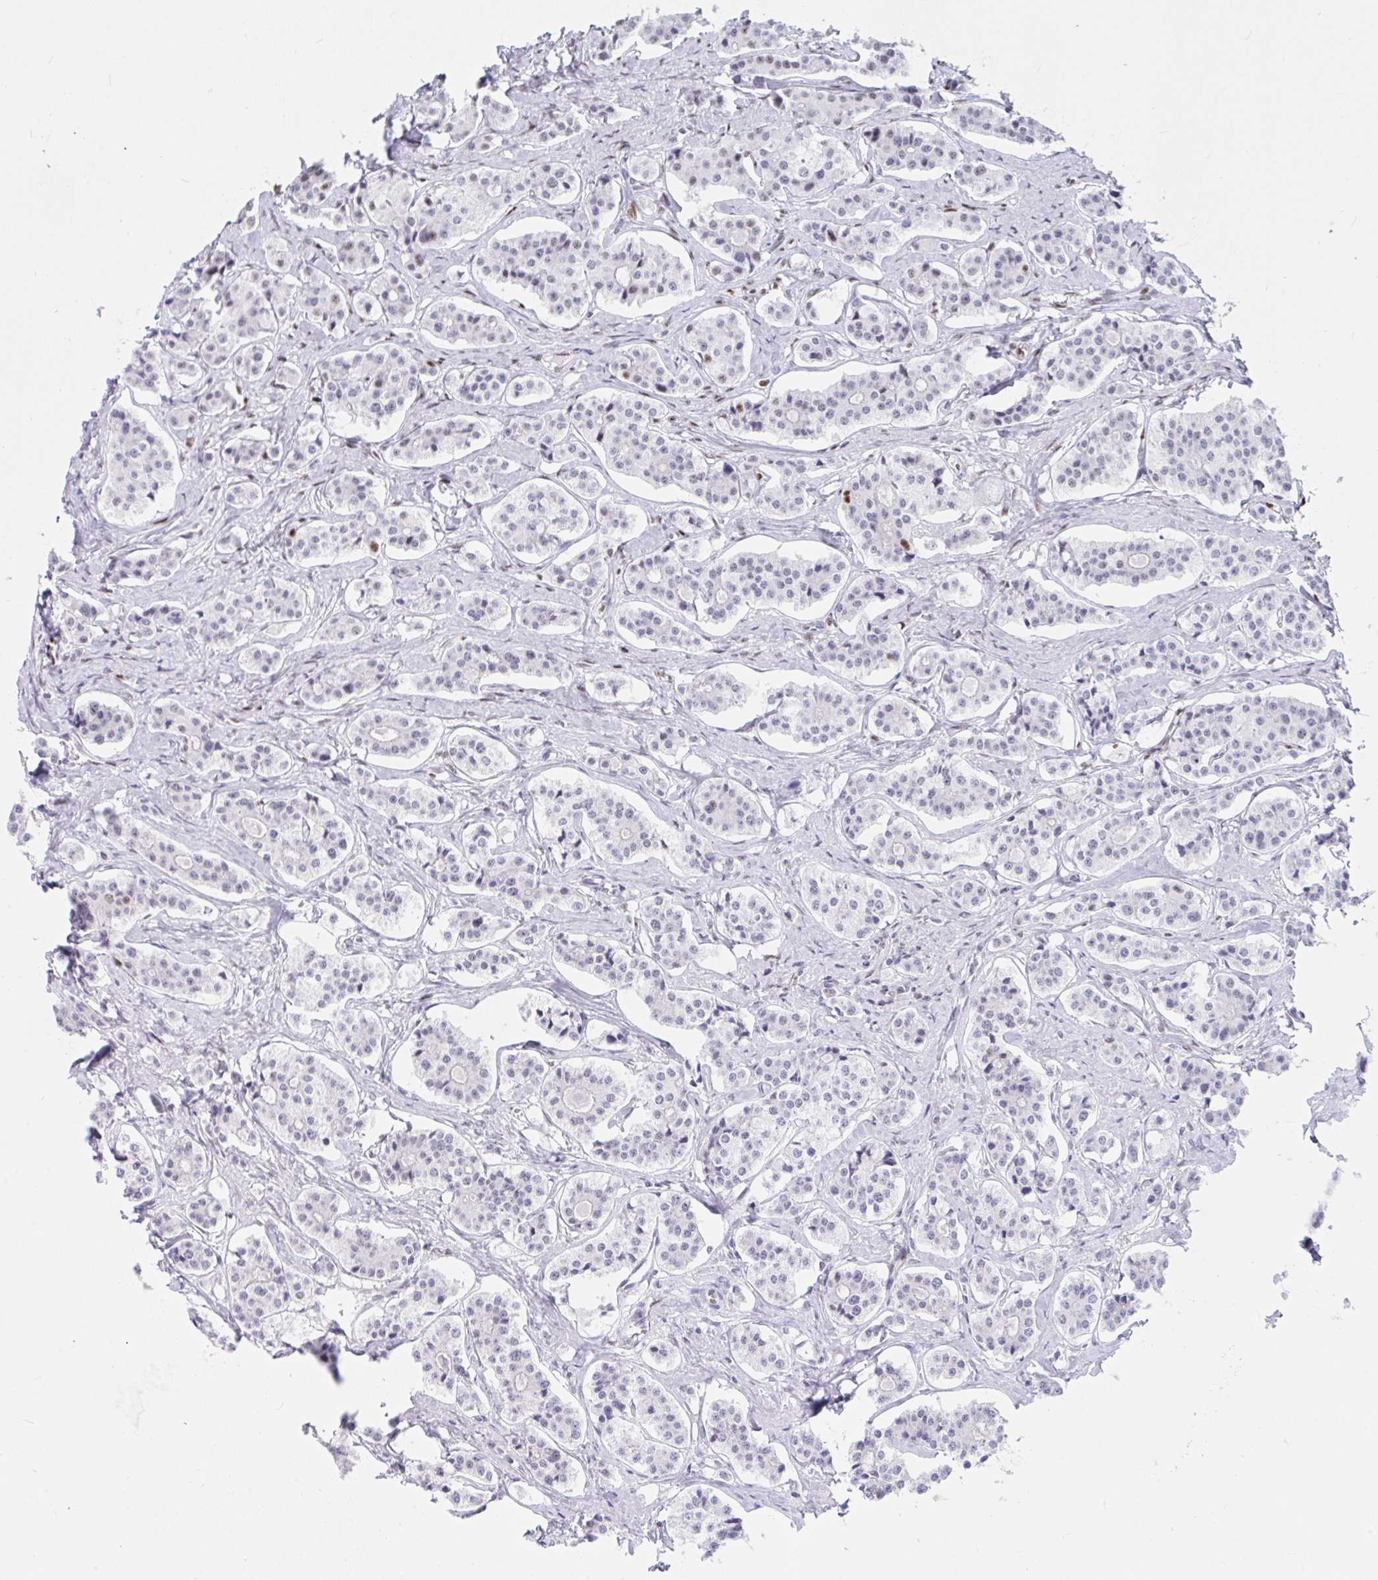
{"staining": {"intensity": "negative", "quantity": "none", "location": "none"}, "tissue": "carcinoid", "cell_type": "Tumor cells", "image_type": "cancer", "snomed": [{"axis": "morphology", "description": "Carcinoid, malignant, NOS"}, {"axis": "topography", "description": "Small intestine"}], "caption": "Immunohistochemistry photomicrograph of neoplastic tissue: carcinoid stained with DAB (3,3'-diaminobenzidine) displays no significant protein positivity in tumor cells. (Stains: DAB (3,3'-diaminobenzidine) immunohistochemistry (IHC) with hematoxylin counter stain, Microscopy: brightfield microscopy at high magnification).", "gene": "IKZF2", "patient": {"sex": "male", "age": 63}}